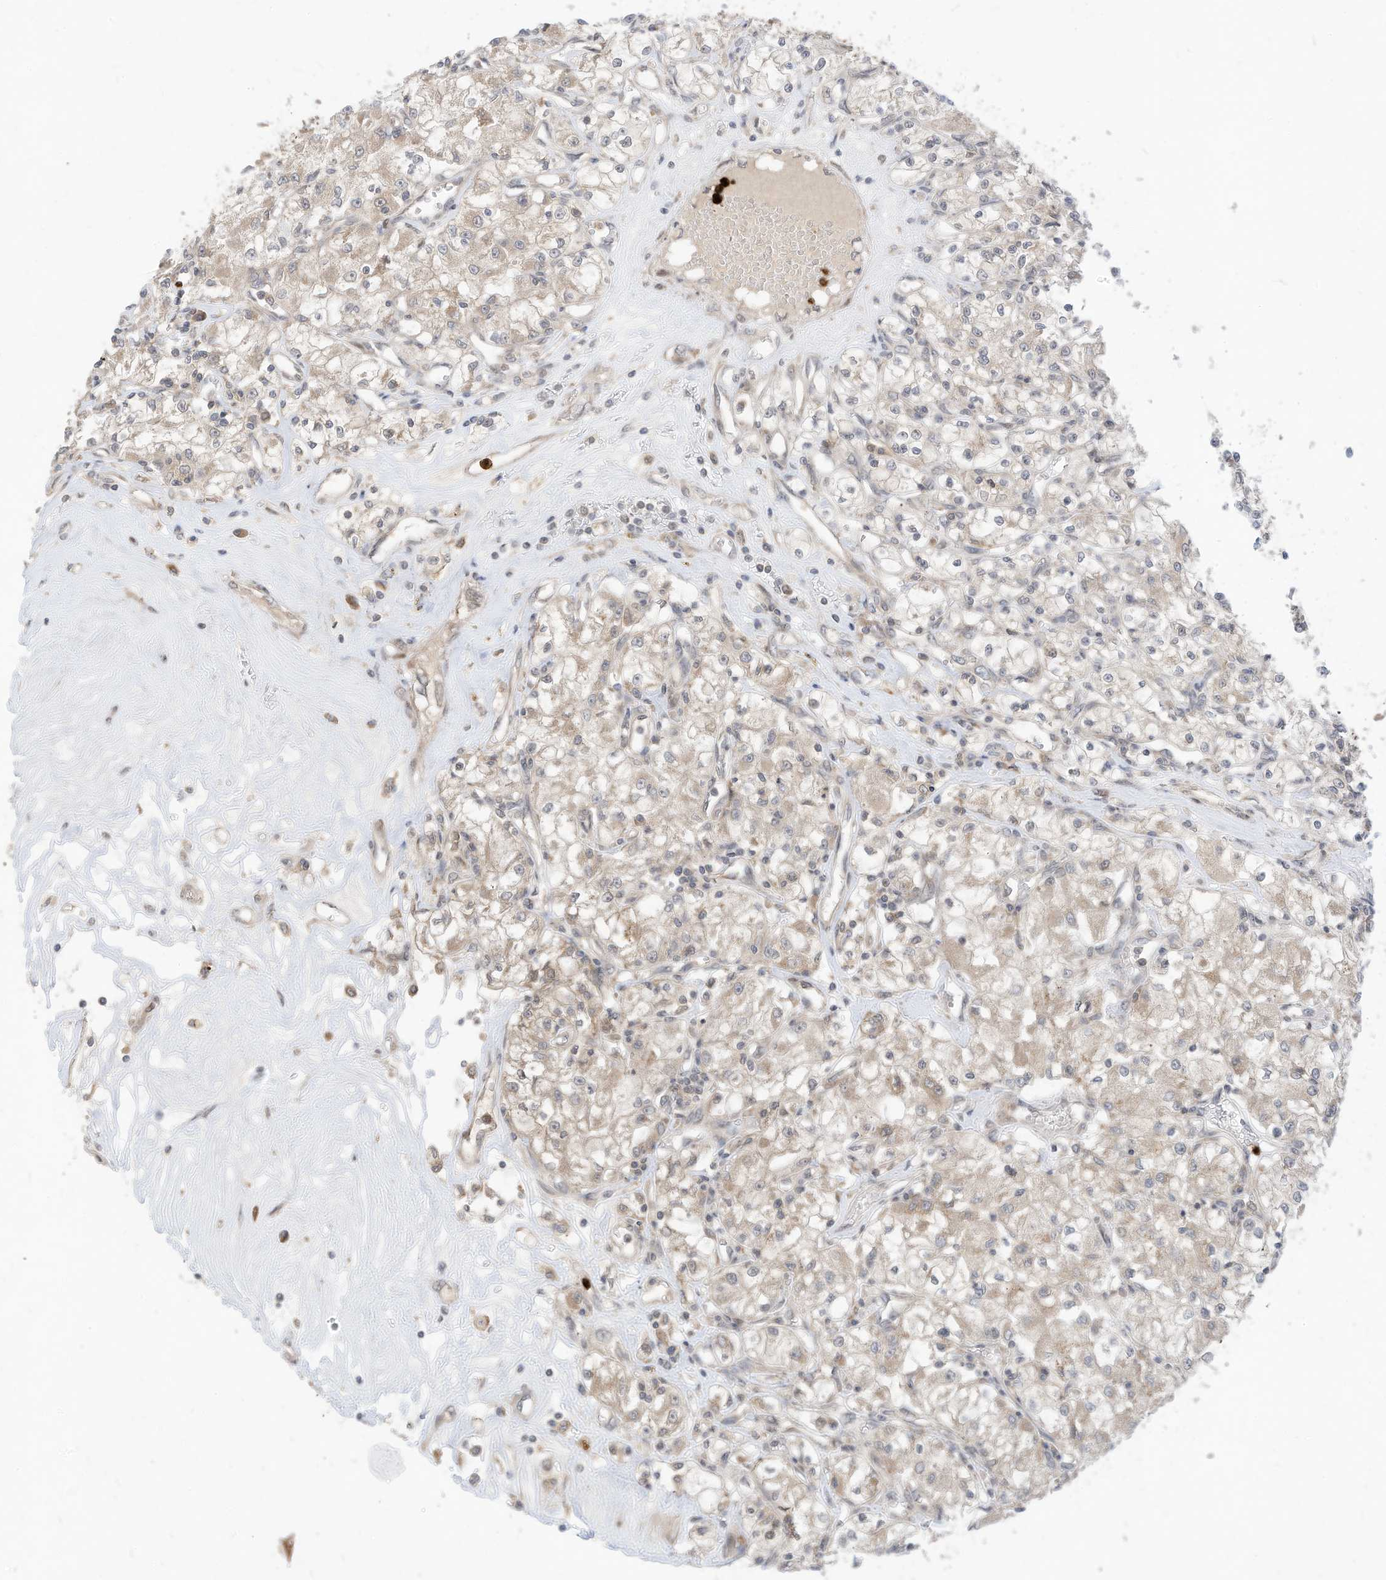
{"staining": {"intensity": "weak", "quantity": "<25%", "location": "cytoplasmic/membranous"}, "tissue": "renal cancer", "cell_type": "Tumor cells", "image_type": "cancer", "snomed": [{"axis": "morphology", "description": "Adenocarcinoma, NOS"}, {"axis": "topography", "description": "Kidney"}], "caption": "Immunohistochemical staining of human adenocarcinoma (renal) reveals no significant positivity in tumor cells.", "gene": "CNKSR1", "patient": {"sex": "female", "age": 59}}